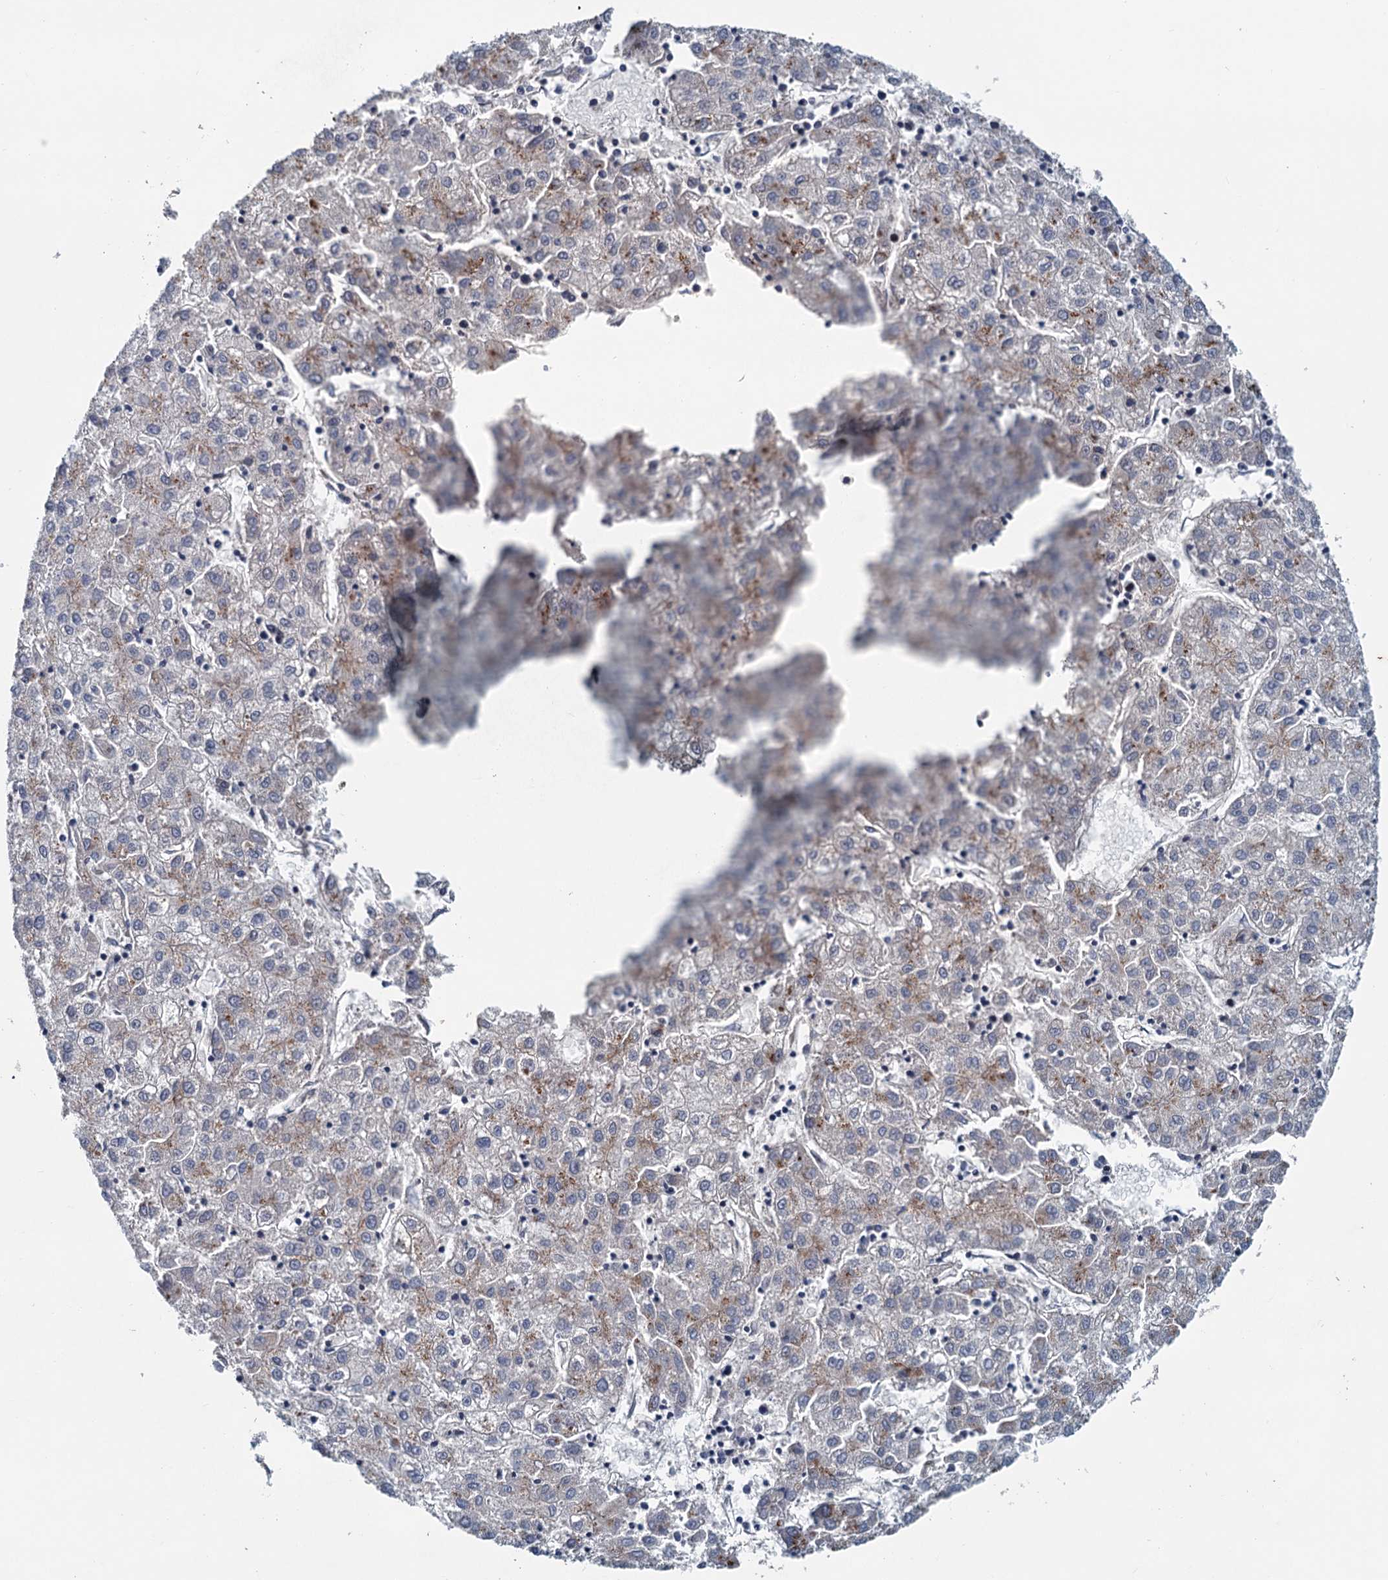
{"staining": {"intensity": "weak", "quantity": "<25%", "location": "cytoplasmic/membranous"}, "tissue": "liver cancer", "cell_type": "Tumor cells", "image_type": "cancer", "snomed": [{"axis": "morphology", "description": "Carcinoma, Hepatocellular, NOS"}, {"axis": "topography", "description": "Liver"}], "caption": "The immunohistochemistry (IHC) micrograph has no significant positivity in tumor cells of liver cancer tissue.", "gene": "TEDC1", "patient": {"sex": "male", "age": 72}}